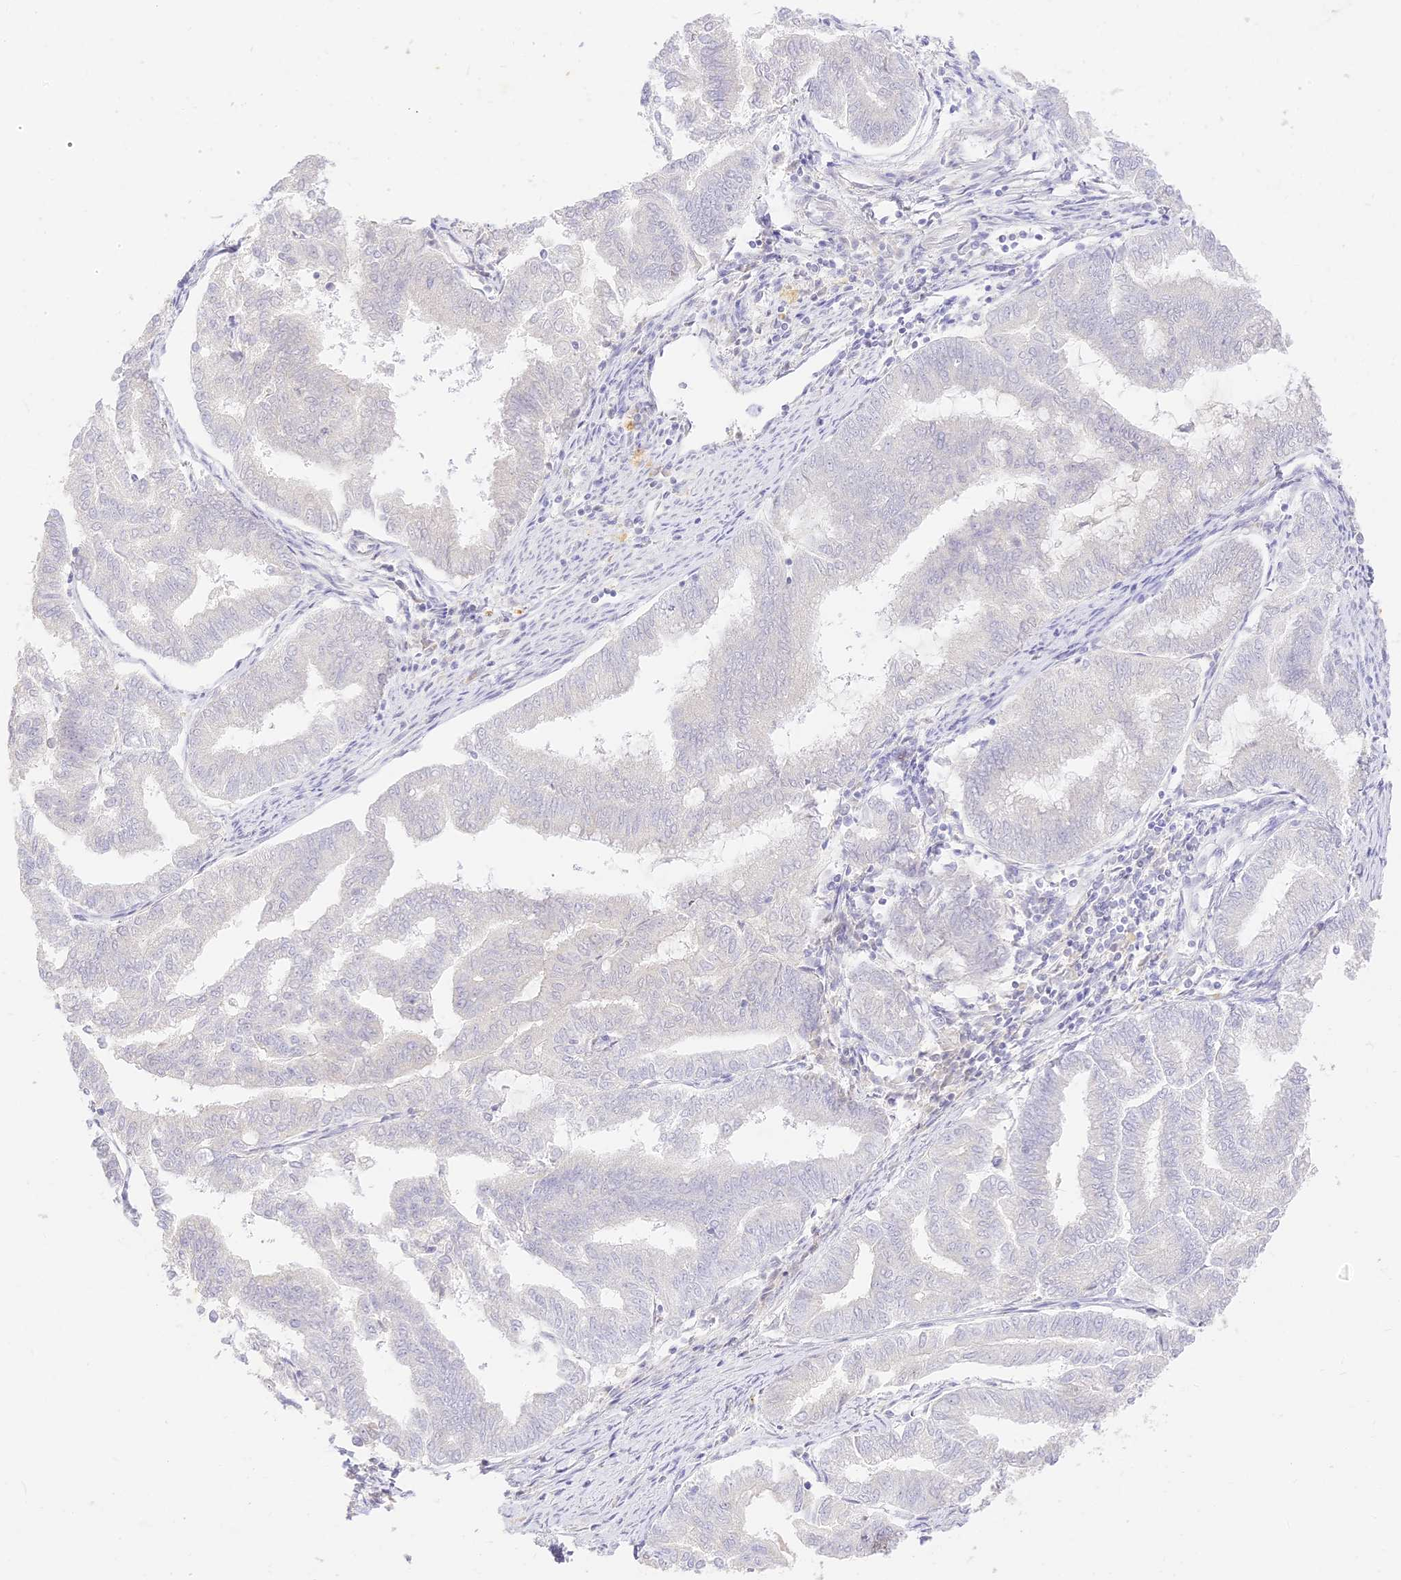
{"staining": {"intensity": "negative", "quantity": "none", "location": "none"}, "tissue": "endometrial cancer", "cell_type": "Tumor cells", "image_type": "cancer", "snomed": [{"axis": "morphology", "description": "Adenocarcinoma, NOS"}, {"axis": "topography", "description": "Endometrium"}], "caption": "DAB (3,3'-diaminobenzidine) immunohistochemical staining of adenocarcinoma (endometrial) exhibits no significant positivity in tumor cells. (Stains: DAB immunohistochemistry (IHC) with hematoxylin counter stain, Microscopy: brightfield microscopy at high magnification).", "gene": "SEC13", "patient": {"sex": "female", "age": 79}}